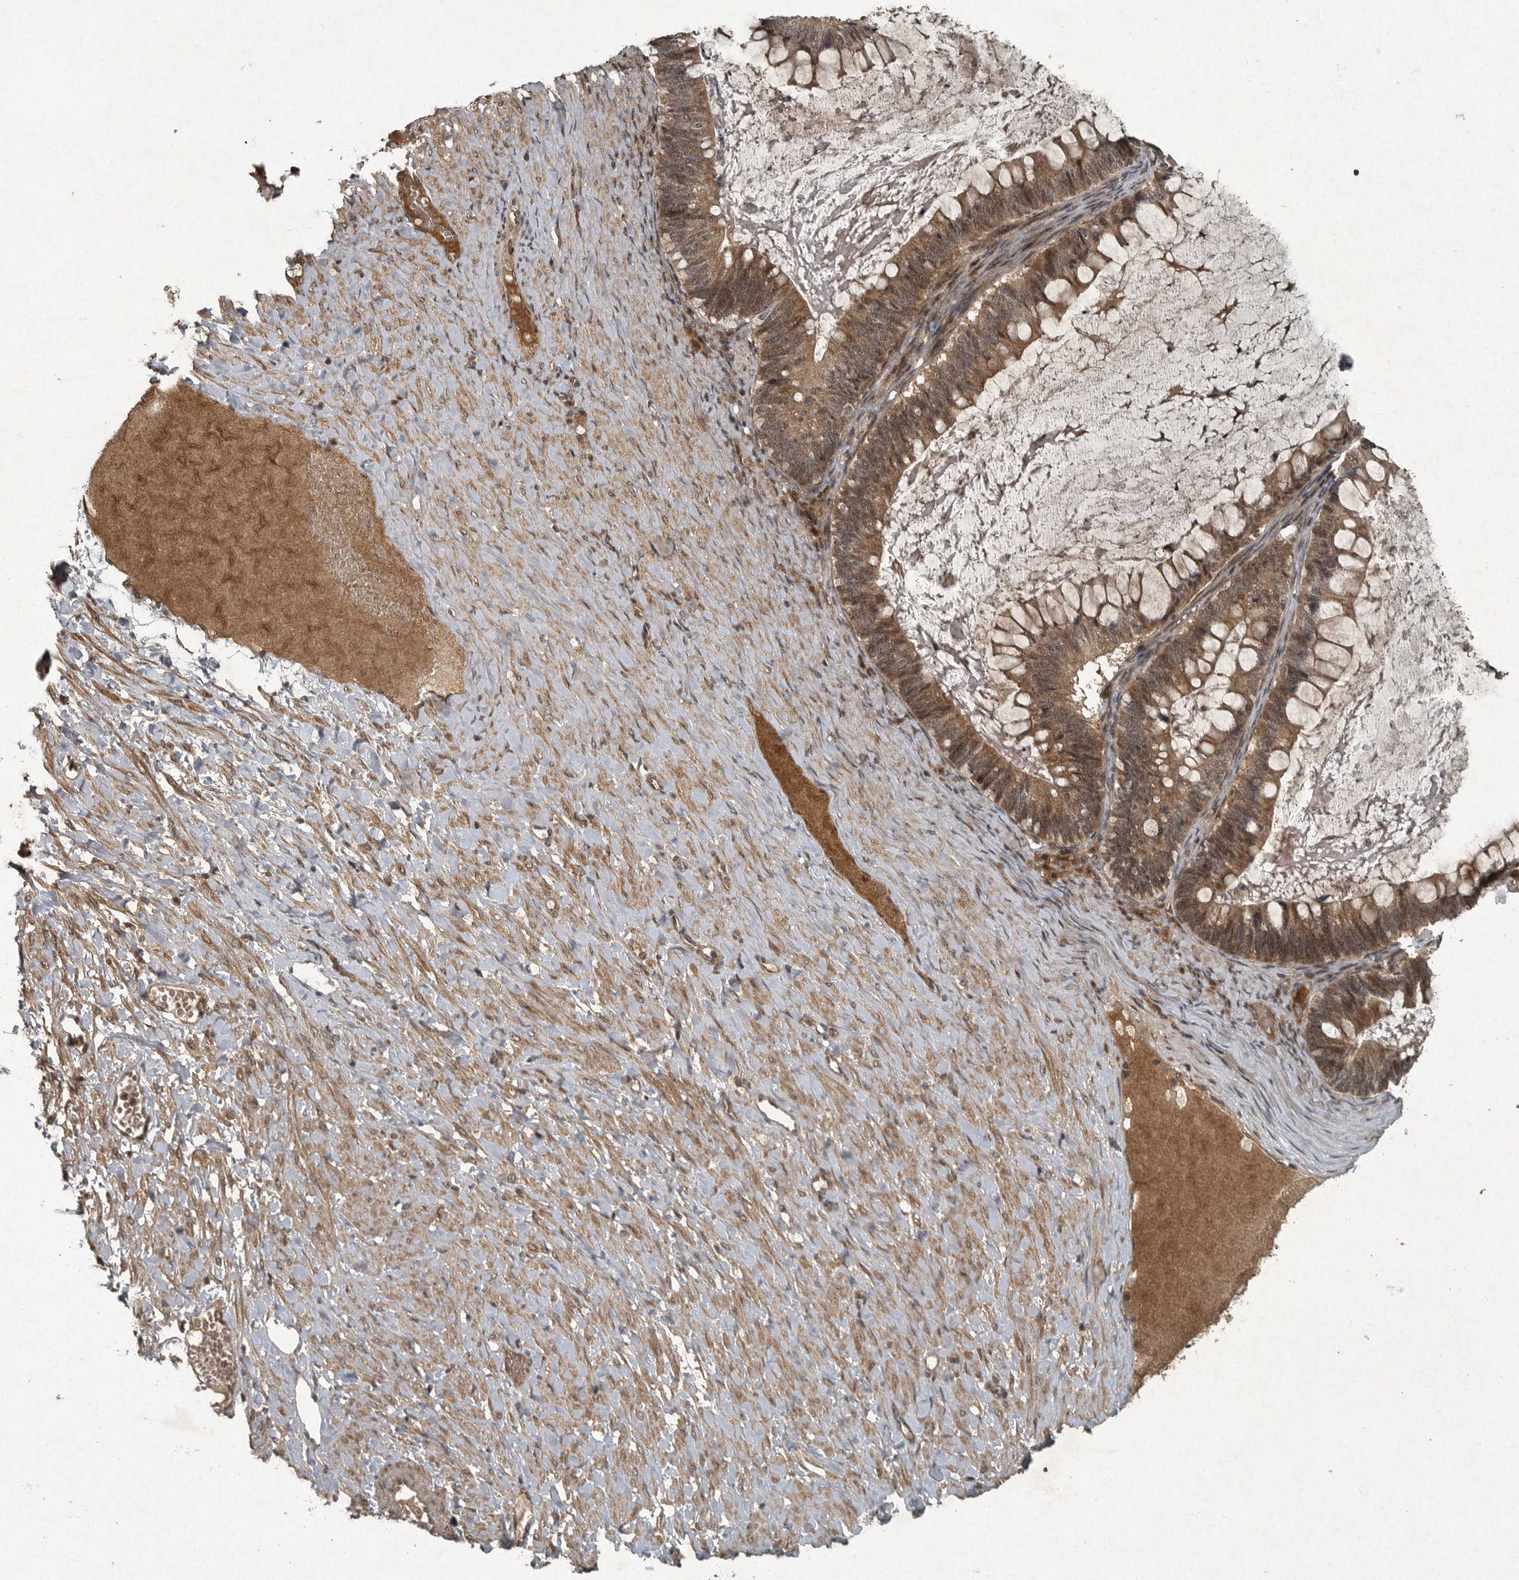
{"staining": {"intensity": "moderate", "quantity": ">75%", "location": "cytoplasmic/membranous,nuclear"}, "tissue": "ovarian cancer", "cell_type": "Tumor cells", "image_type": "cancer", "snomed": [{"axis": "morphology", "description": "Cystadenocarcinoma, mucinous, NOS"}, {"axis": "topography", "description": "Ovary"}], "caption": "An image of human ovarian cancer (mucinous cystadenocarcinoma) stained for a protein reveals moderate cytoplasmic/membranous and nuclear brown staining in tumor cells.", "gene": "FOXO1", "patient": {"sex": "female", "age": 61}}